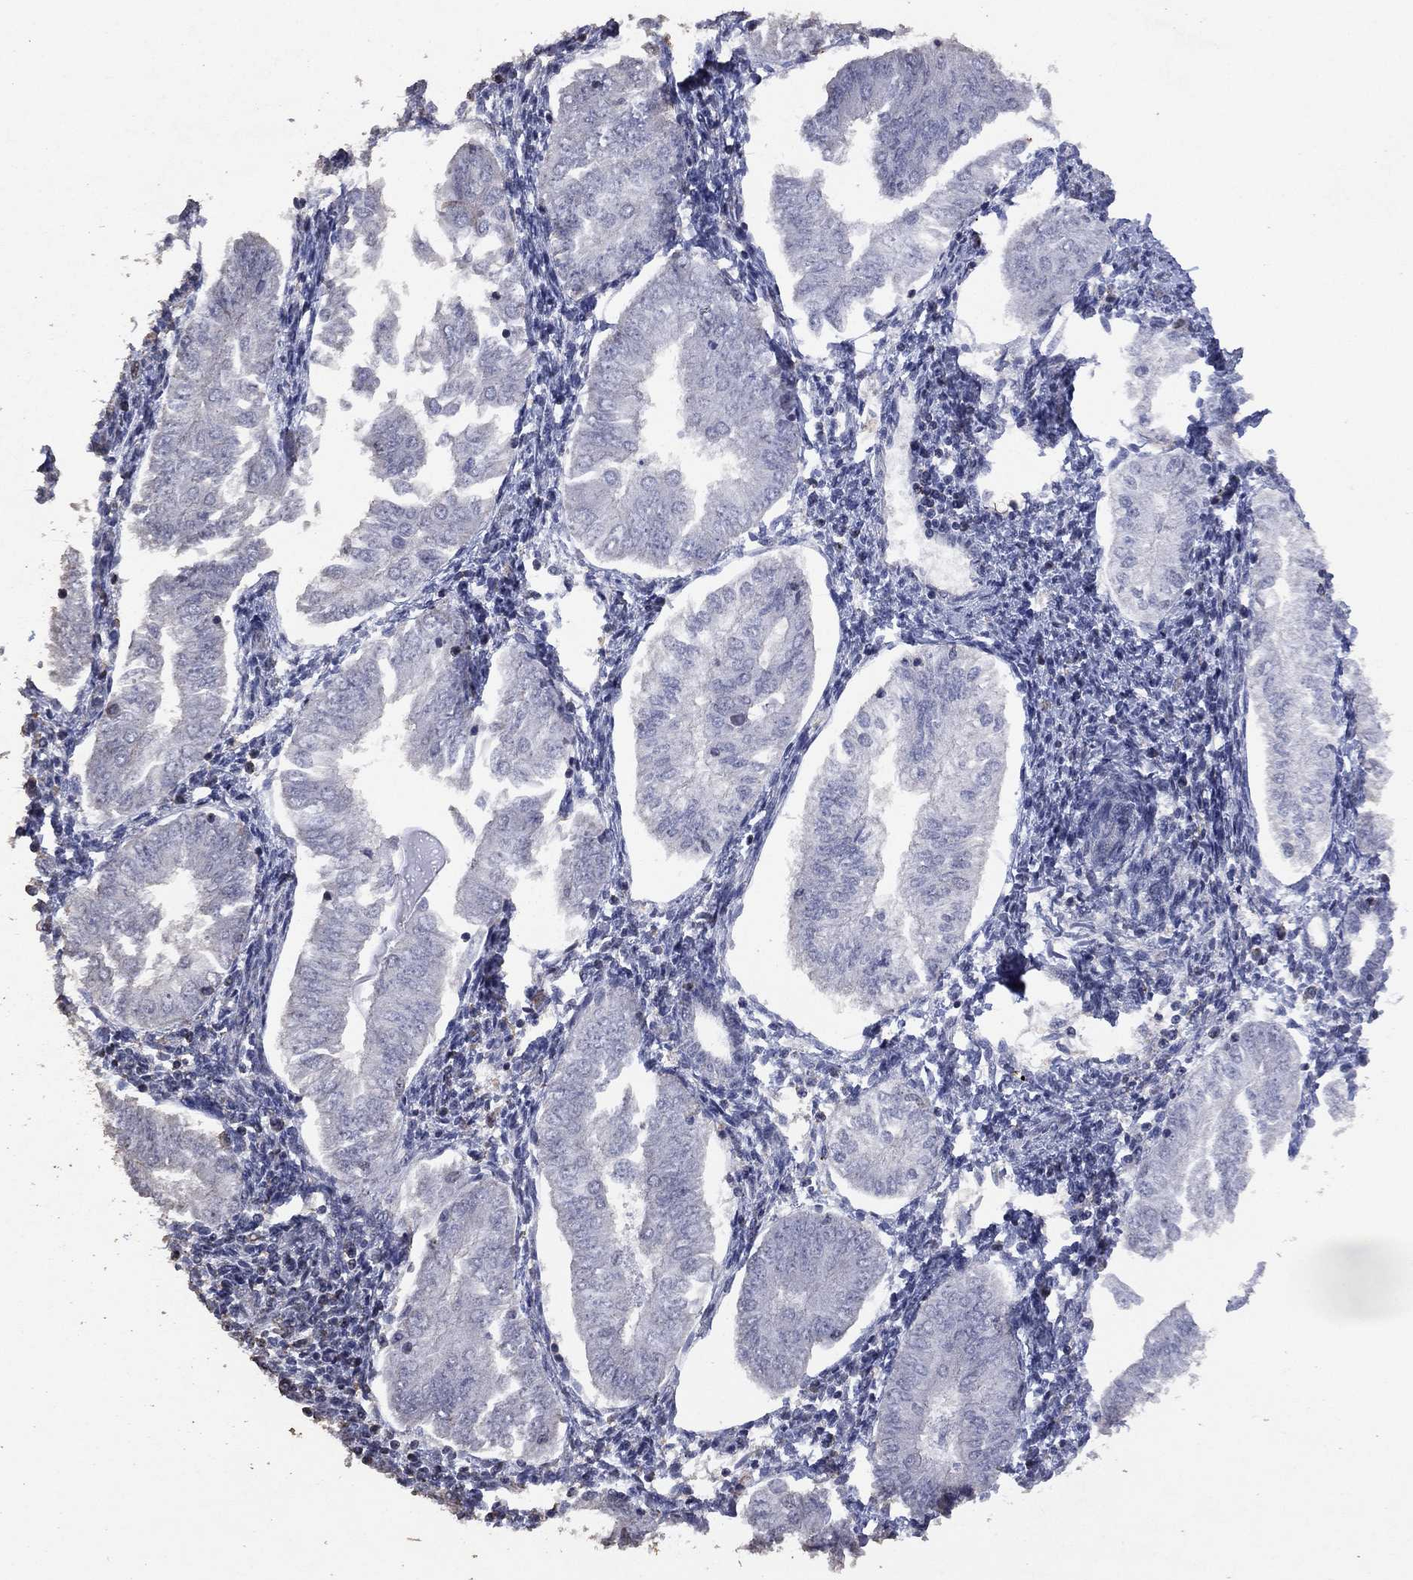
{"staining": {"intensity": "negative", "quantity": "none", "location": "none"}, "tissue": "endometrial cancer", "cell_type": "Tumor cells", "image_type": "cancer", "snomed": [{"axis": "morphology", "description": "Adenocarcinoma, NOS"}, {"axis": "topography", "description": "Endometrium"}], "caption": "DAB immunohistochemical staining of endometrial adenocarcinoma shows no significant positivity in tumor cells.", "gene": "ADPRHL1", "patient": {"sex": "female", "age": 53}}